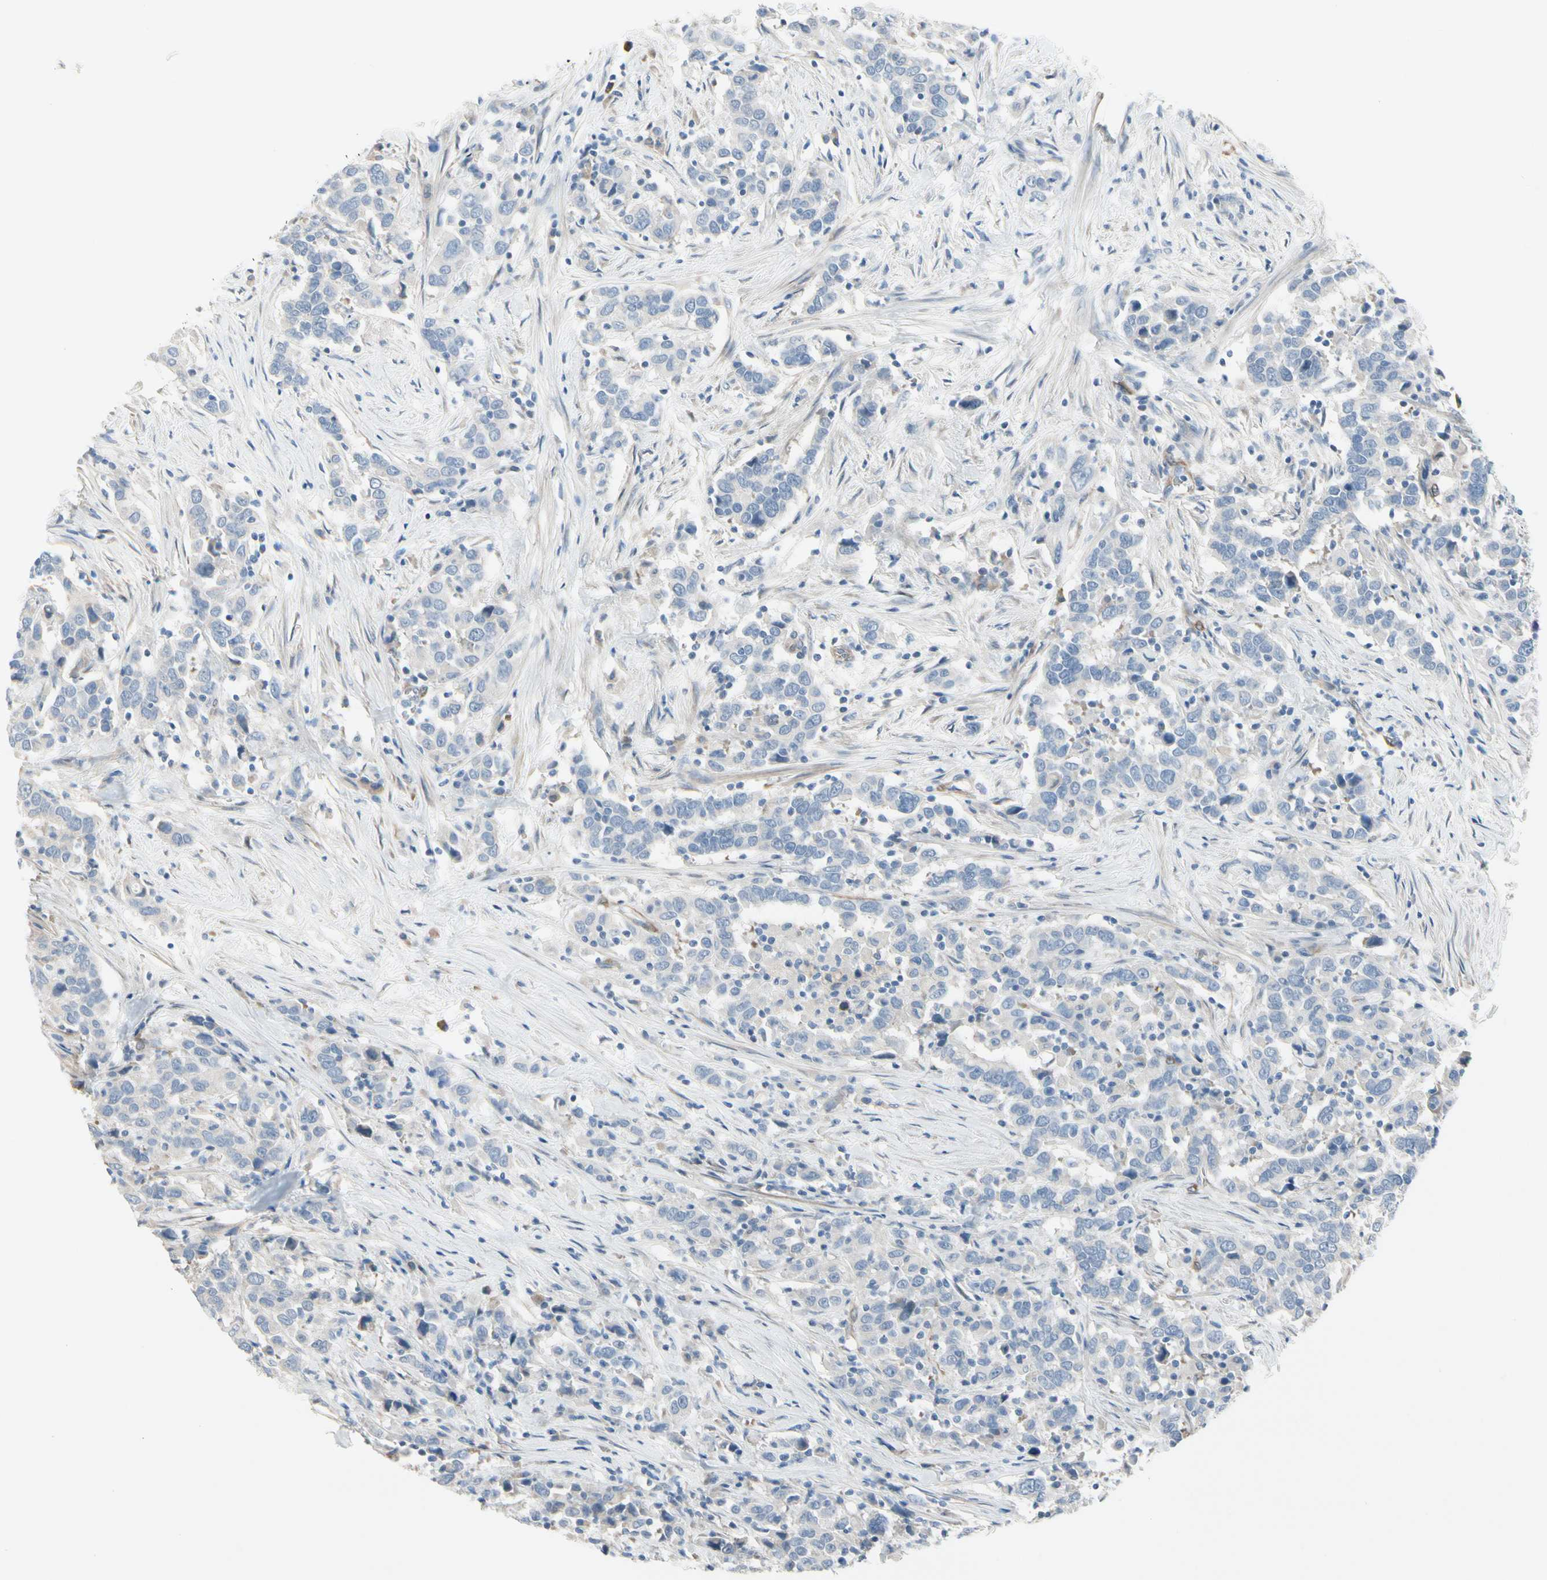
{"staining": {"intensity": "negative", "quantity": "none", "location": "none"}, "tissue": "urothelial cancer", "cell_type": "Tumor cells", "image_type": "cancer", "snomed": [{"axis": "morphology", "description": "Urothelial carcinoma, High grade"}, {"axis": "topography", "description": "Urinary bladder"}], "caption": "High magnification brightfield microscopy of urothelial cancer stained with DAB (brown) and counterstained with hematoxylin (blue): tumor cells show no significant expression. (DAB (3,3'-diaminobenzidine) immunohistochemistry visualized using brightfield microscopy, high magnification).", "gene": "MAP2", "patient": {"sex": "male", "age": 61}}